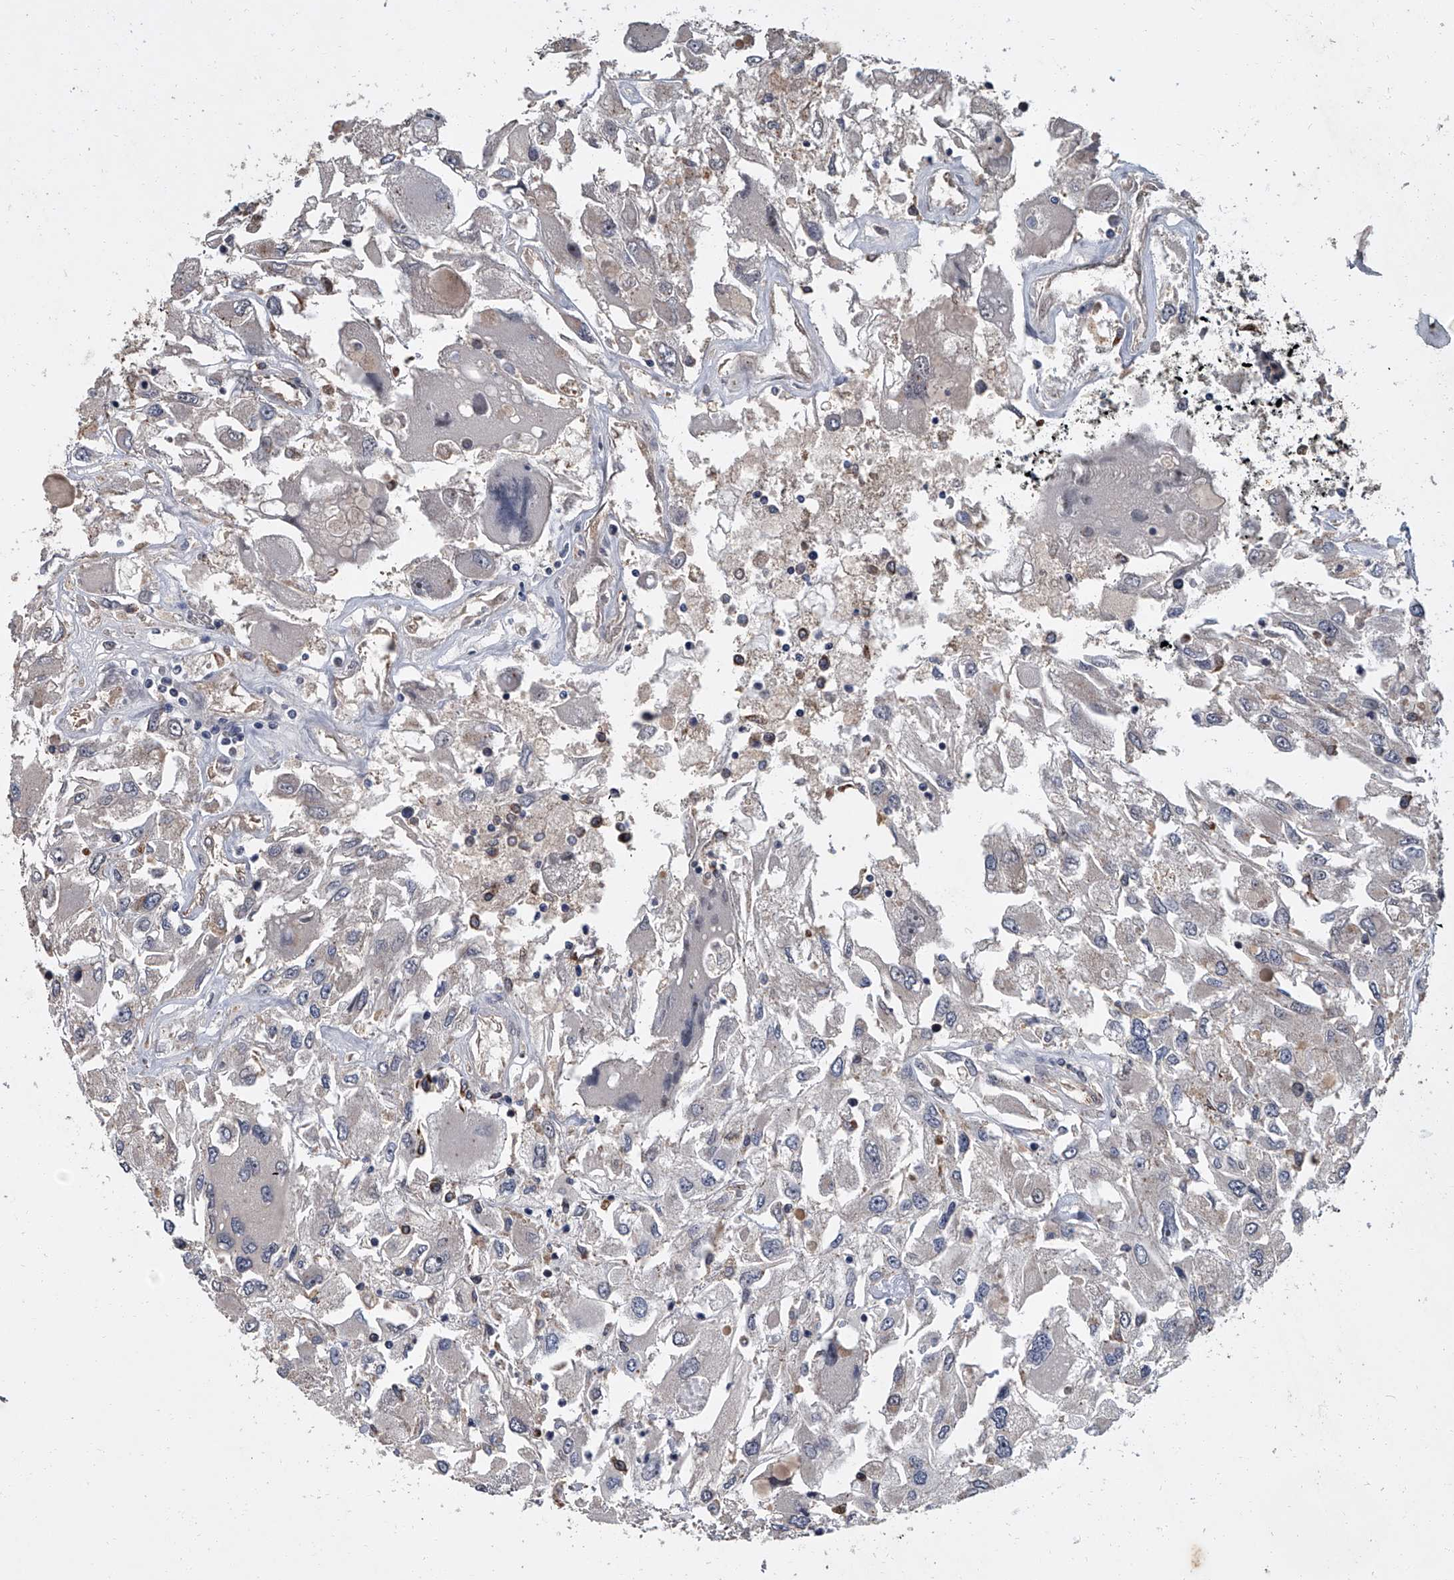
{"staining": {"intensity": "negative", "quantity": "none", "location": "none"}, "tissue": "renal cancer", "cell_type": "Tumor cells", "image_type": "cancer", "snomed": [{"axis": "morphology", "description": "Adenocarcinoma, NOS"}, {"axis": "topography", "description": "Kidney"}], "caption": "The immunohistochemistry histopathology image has no significant positivity in tumor cells of adenocarcinoma (renal) tissue. (Stains: DAB (3,3'-diaminobenzidine) immunohistochemistry (IHC) with hematoxylin counter stain, Microscopy: brightfield microscopy at high magnification).", "gene": "LRRC8C", "patient": {"sex": "female", "age": 52}}